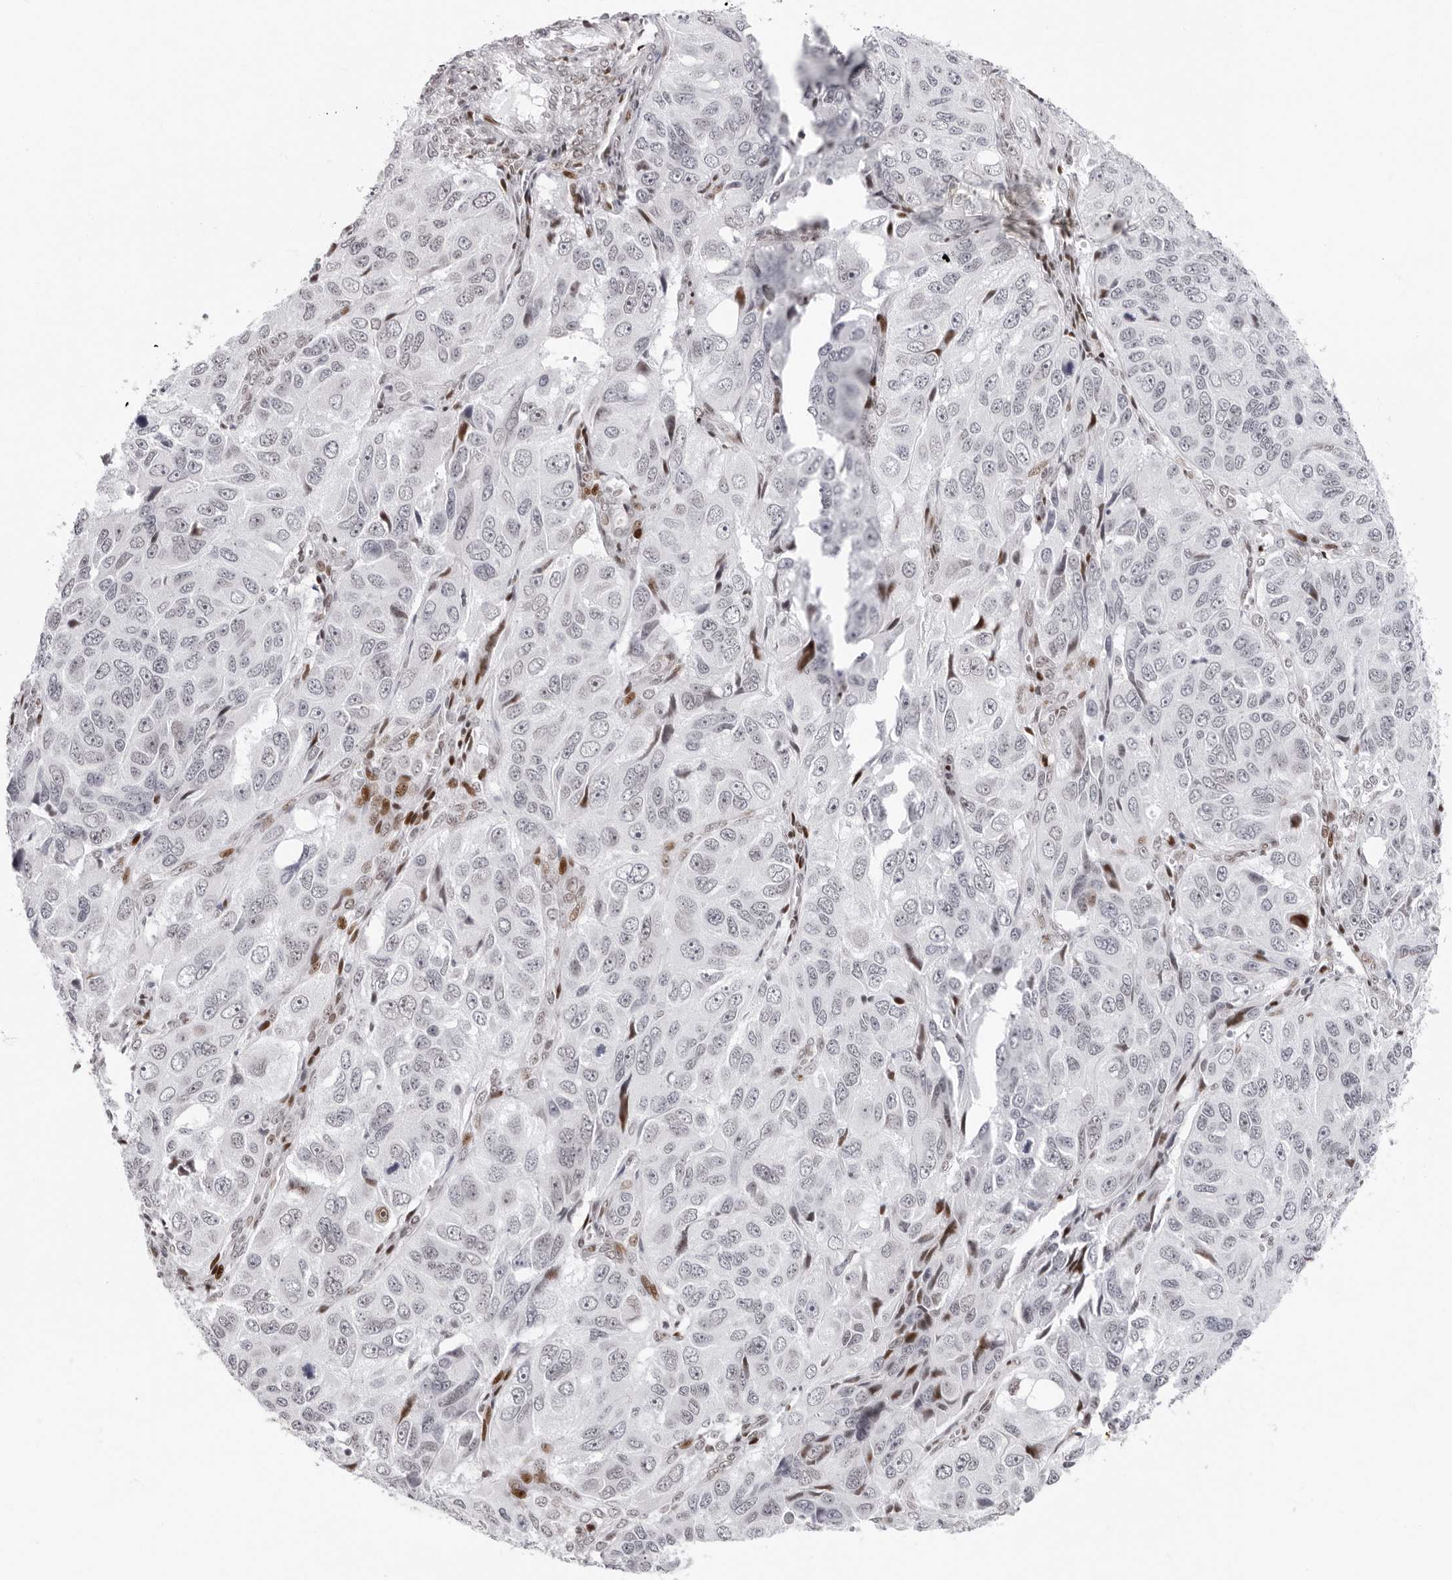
{"staining": {"intensity": "negative", "quantity": "none", "location": "none"}, "tissue": "ovarian cancer", "cell_type": "Tumor cells", "image_type": "cancer", "snomed": [{"axis": "morphology", "description": "Carcinoma, endometroid"}, {"axis": "topography", "description": "Ovary"}], "caption": "IHC photomicrograph of endometroid carcinoma (ovarian) stained for a protein (brown), which shows no positivity in tumor cells.", "gene": "NTPCR", "patient": {"sex": "female", "age": 51}}